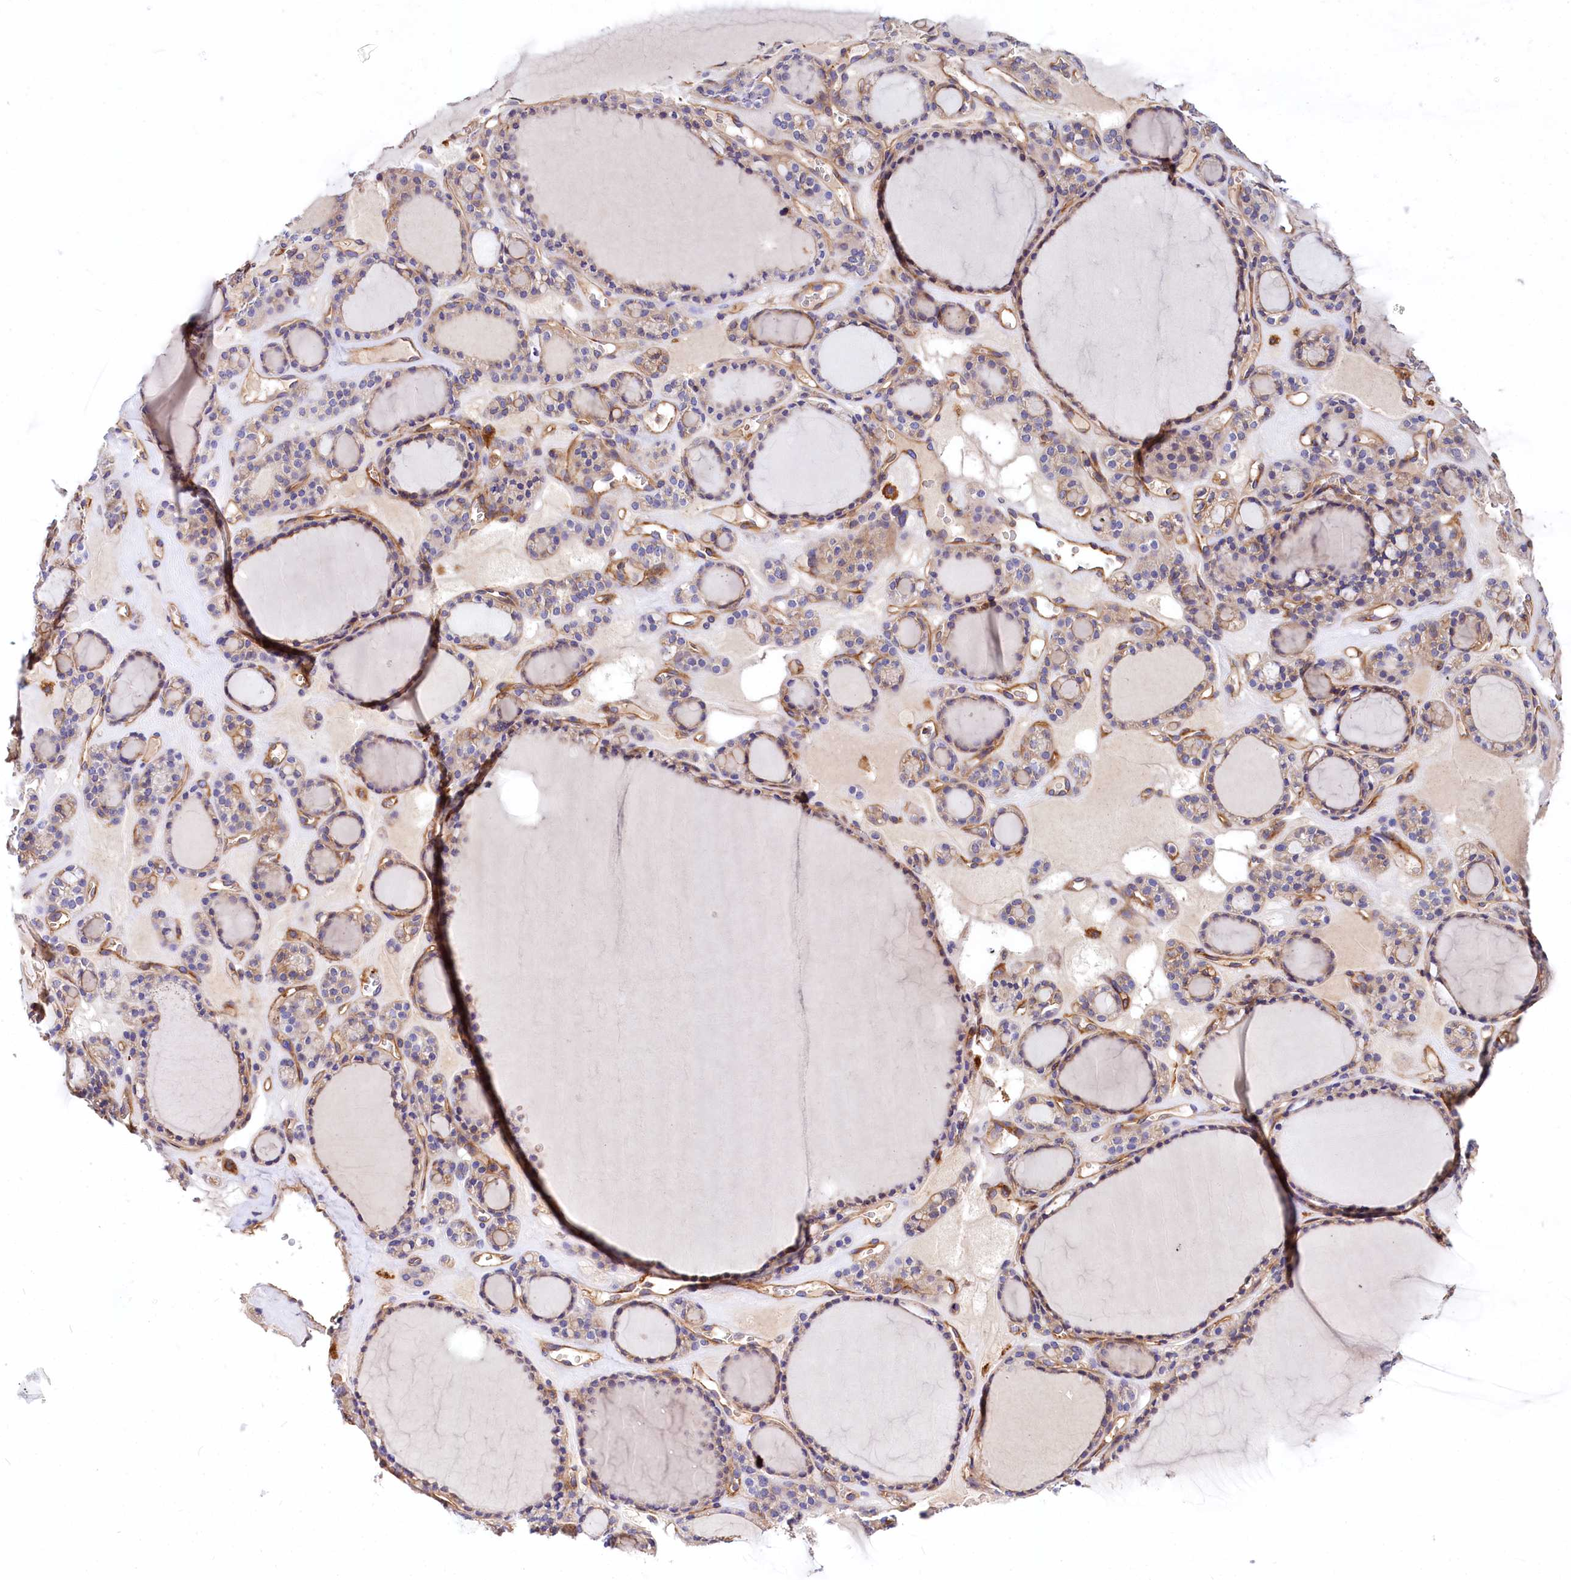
{"staining": {"intensity": "moderate", "quantity": "<25%", "location": "cytoplasmic/membranous"}, "tissue": "thyroid gland", "cell_type": "Glandular cells", "image_type": "normal", "snomed": [{"axis": "morphology", "description": "Normal tissue, NOS"}, {"axis": "topography", "description": "Thyroid gland"}], "caption": "High-power microscopy captured an IHC histopathology image of benign thyroid gland, revealing moderate cytoplasmic/membranous staining in about <25% of glandular cells. Immunohistochemistry stains the protein in brown and the nuclei are stained blue.", "gene": "ANO6", "patient": {"sex": "female", "age": 28}}